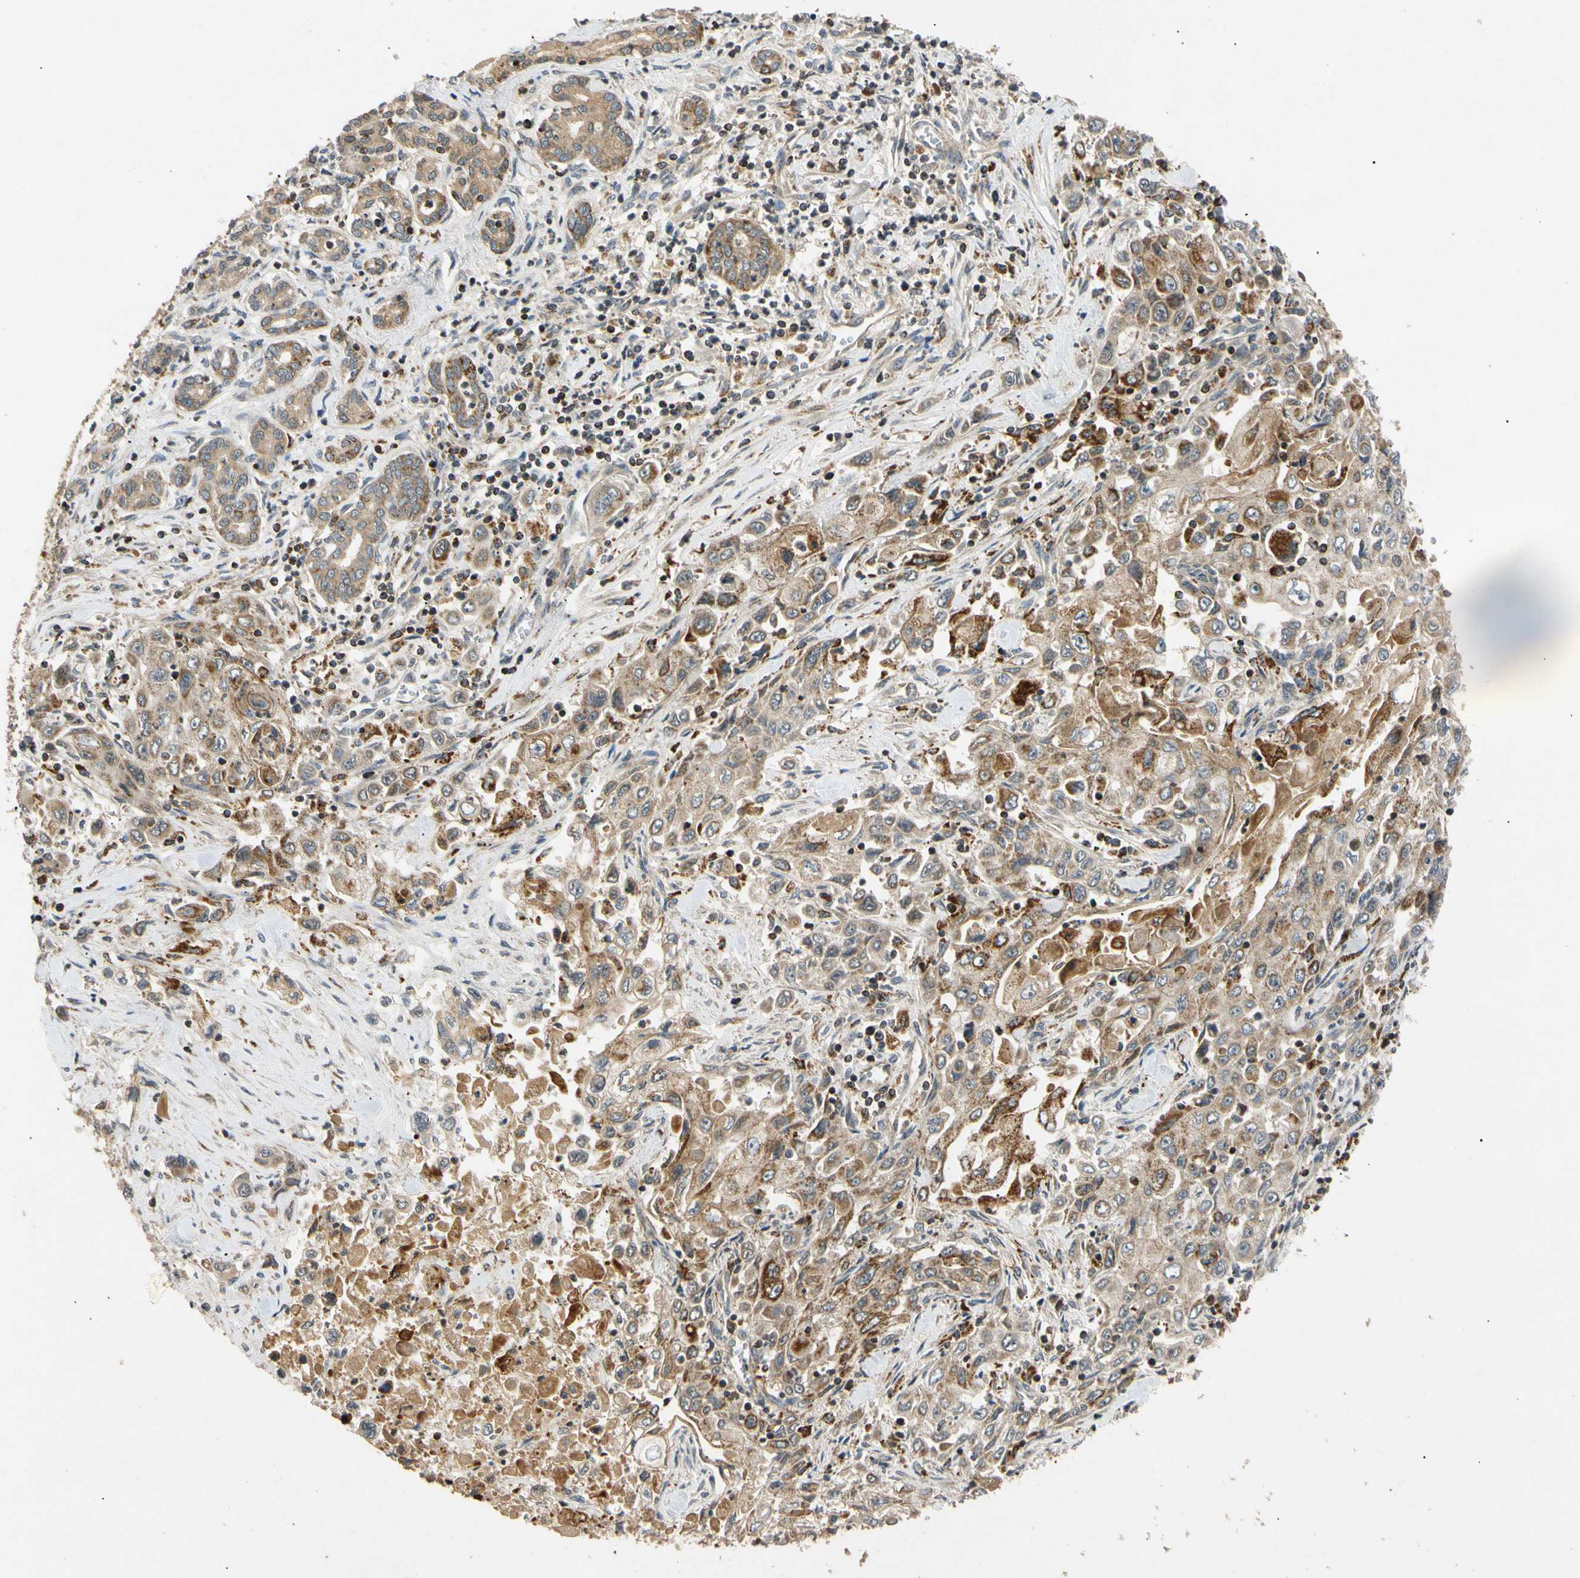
{"staining": {"intensity": "moderate", "quantity": ">75%", "location": "cytoplasmic/membranous"}, "tissue": "pancreatic cancer", "cell_type": "Tumor cells", "image_type": "cancer", "snomed": [{"axis": "morphology", "description": "Adenocarcinoma, NOS"}, {"axis": "topography", "description": "Pancreas"}], "caption": "A brown stain labels moderate cytoplasmic/membranous expression of a protein in pancreatic adenocarcinoma tumor cells.", "gene": "MRPS22", "patient": {"sex": "male", "age": 70}}